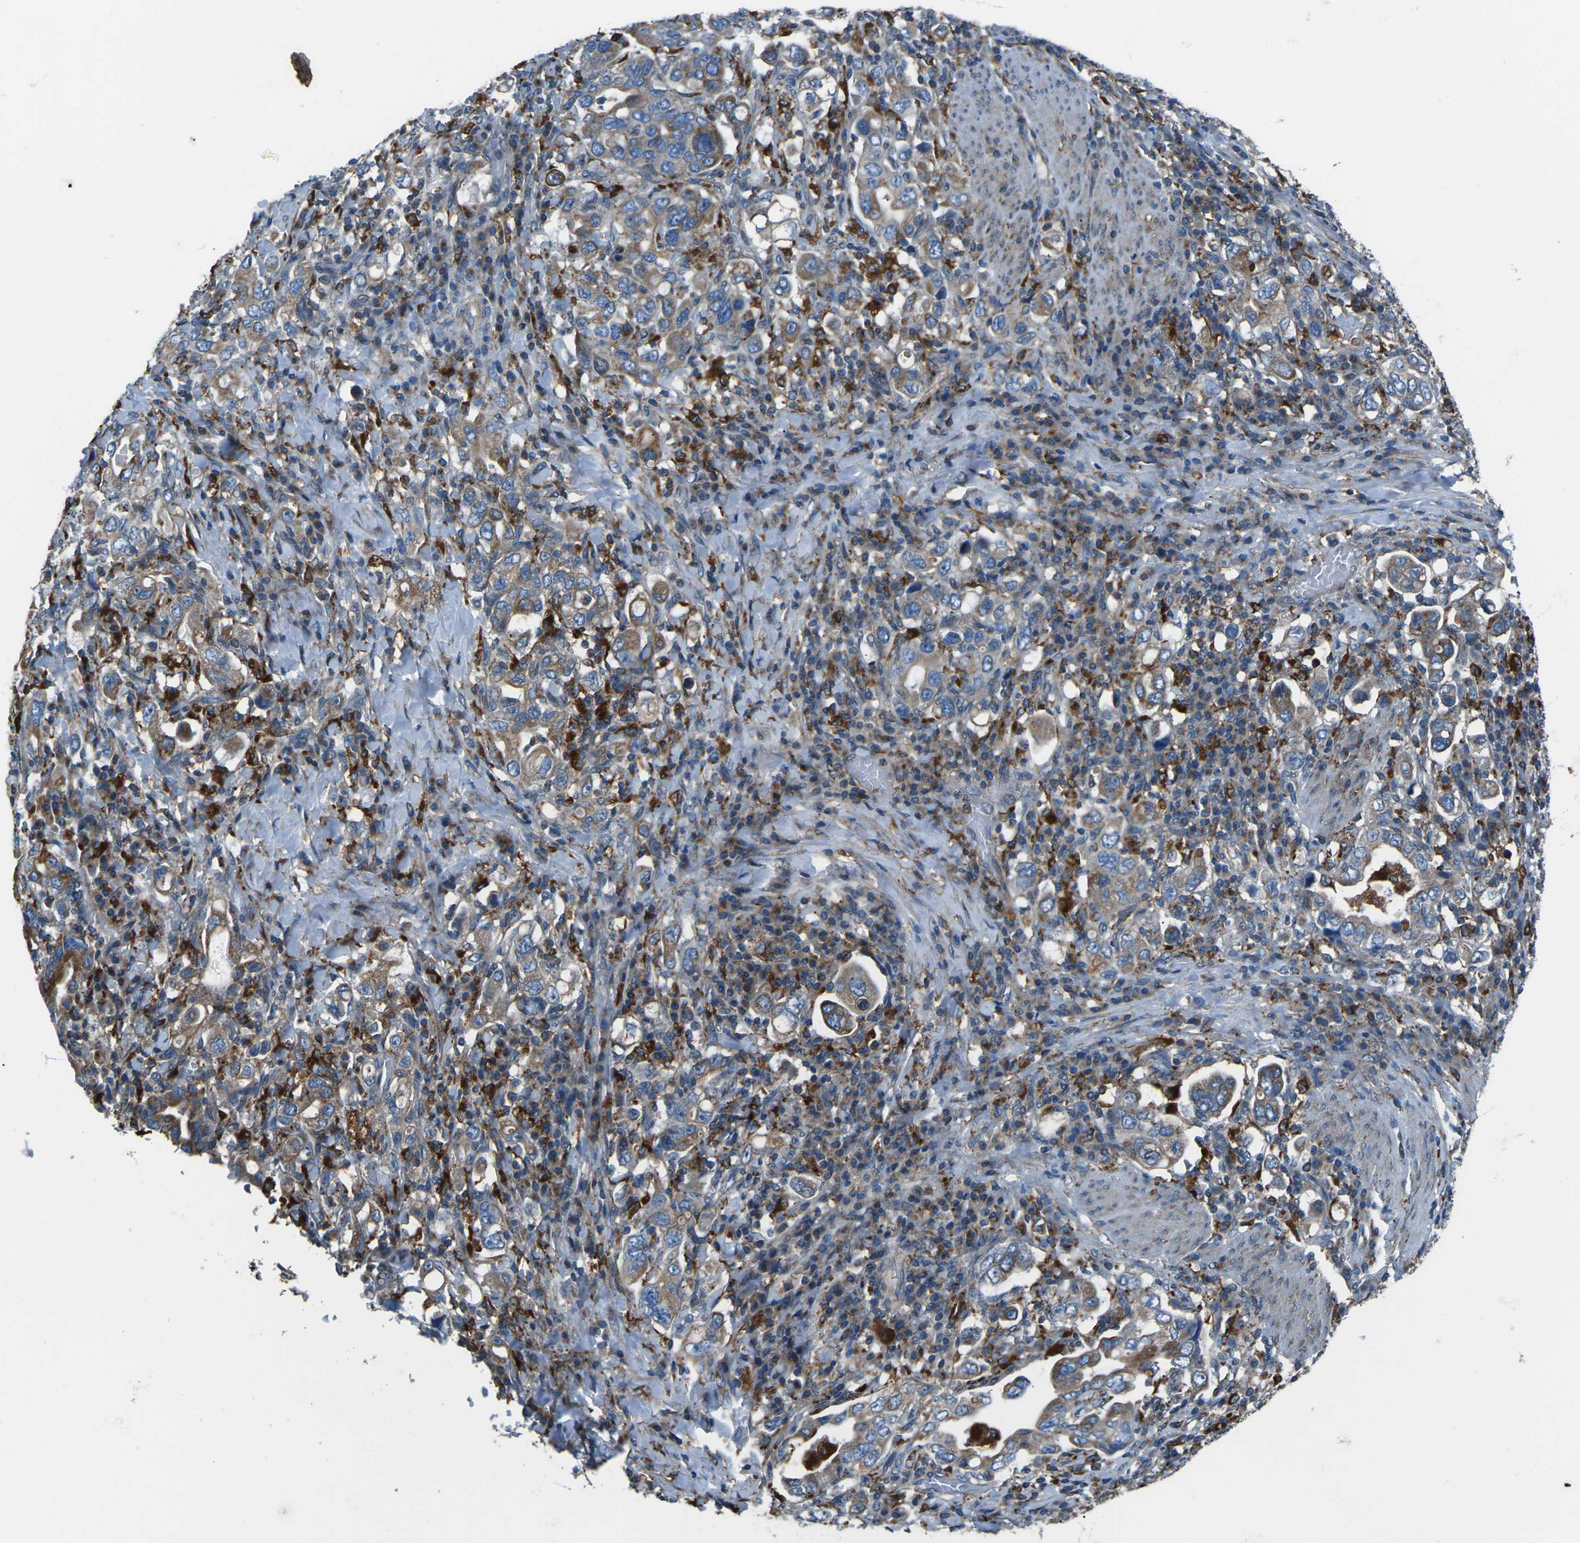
{"staining": {"intensity": "moderate", "quantity": "25%-75%", "location": "cytoplasmic/membranous"}, "tissue": "stomach cancer", "cell_type": "Tumor cells", "image_type": "cancer", "snomed": [{"axis": "morphology", "description": "Adenocarcinoma, NOS"}, {"axis": "topography", "description": "Stomach, upper"}], "caption": "This is an image of IHC staining of stomach cancer, which shows moderate expression in the cytoplasmic/membranous of tumor cells.", "gene": "CDK17", "patient": {"sex": "male", "age": 62}}